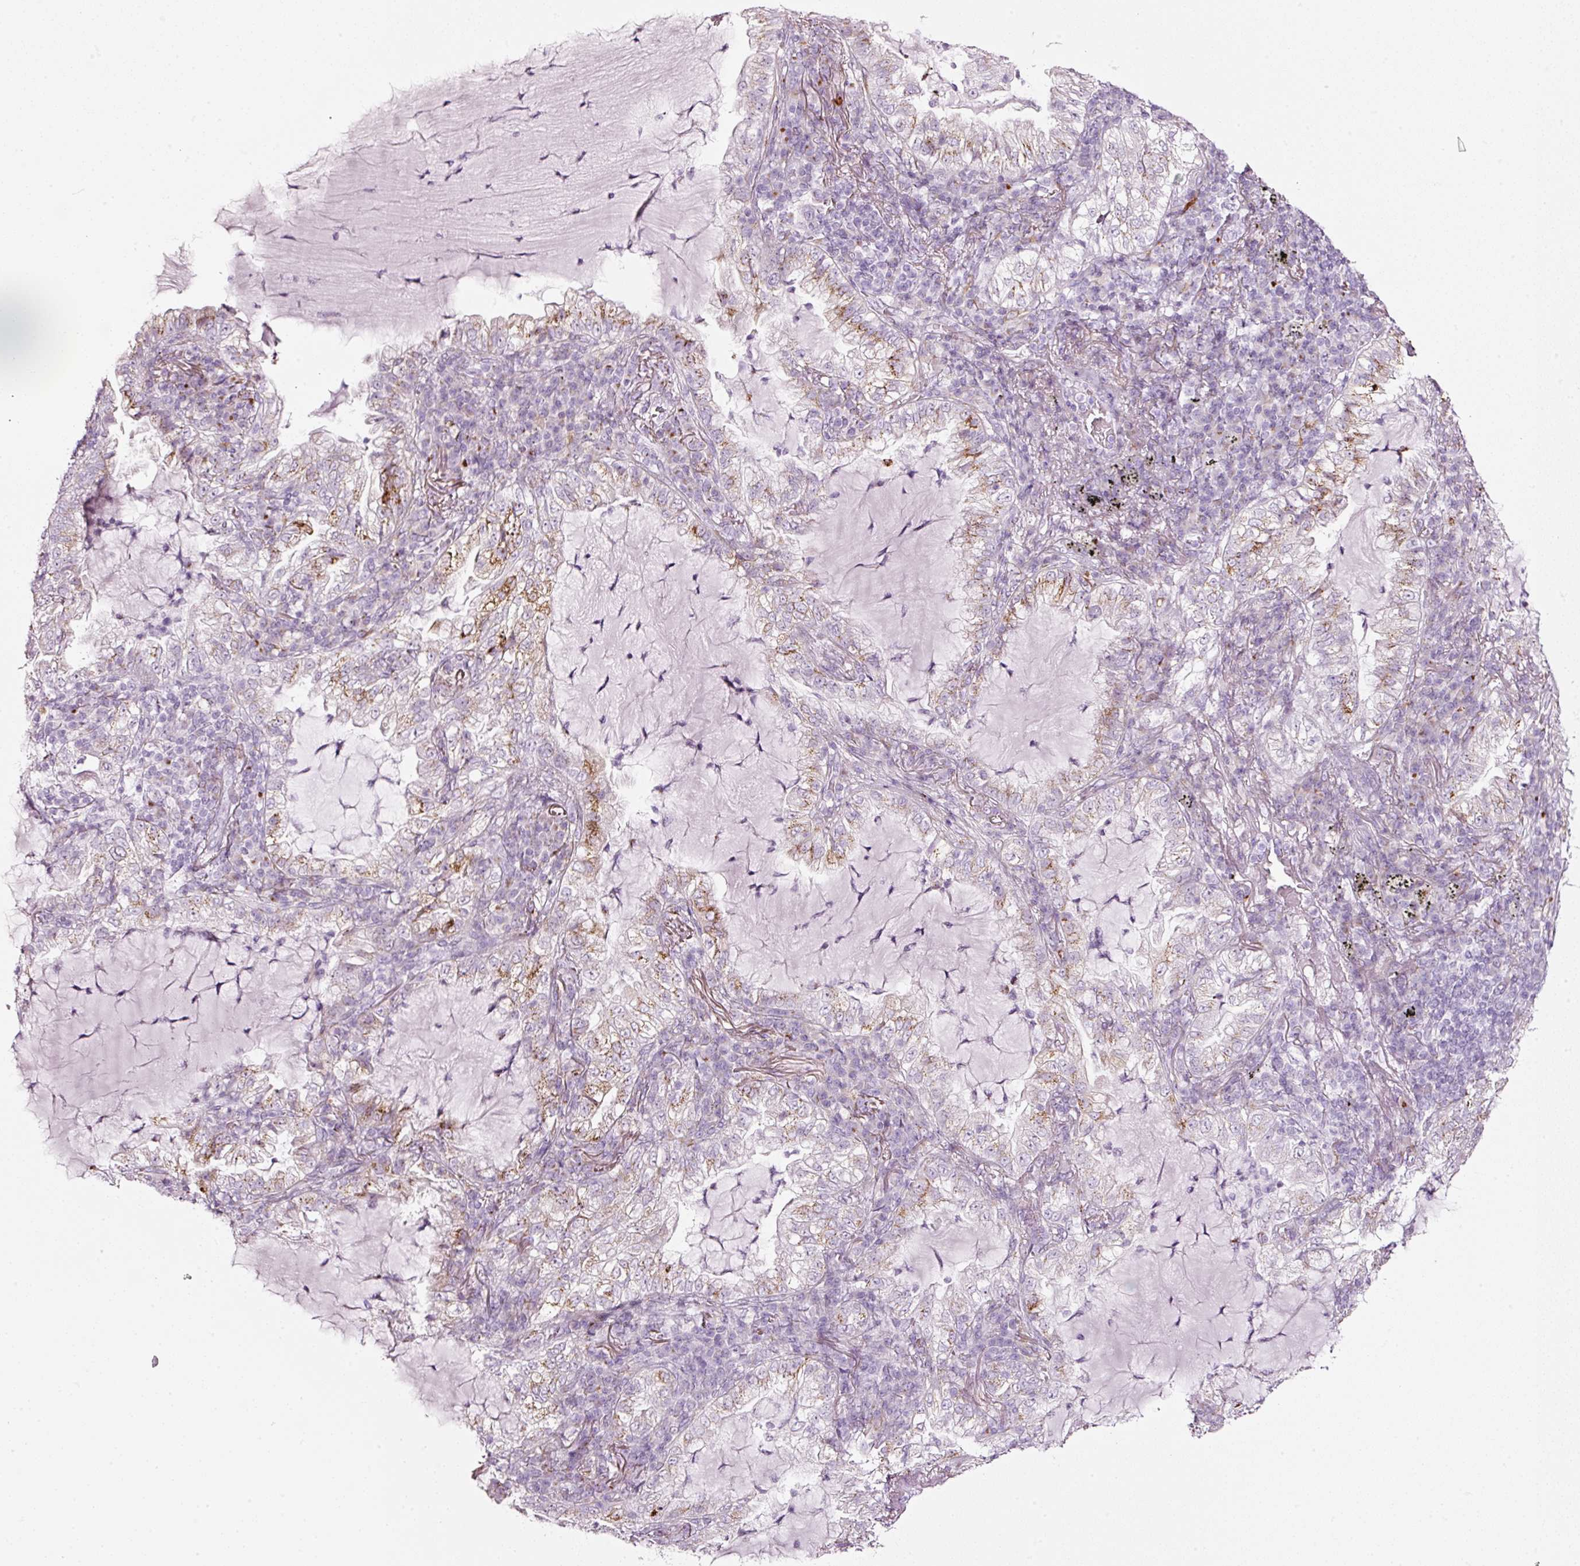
{"staining": {"intensity": "moderate", "quantity": "25%-75%", "location": "cytoplasmic/membranous"}, "tissue": "lung cancer", "cell_type": "Tumor cells", "image_type": "cancer", "snomed": [{"axis": "morphology", "description": "Adenocarcinoma, NOS"}, {"axis": "topography", "description": "Lung"}], "caption": "A histopathology image of adenocarcinoma (lung) stained for a protein reveals moderate cytoplasmic/membranous brown staining in tumor cells.", "gene": "SDF4", "patient": {"sex": "female", "age": 73}}